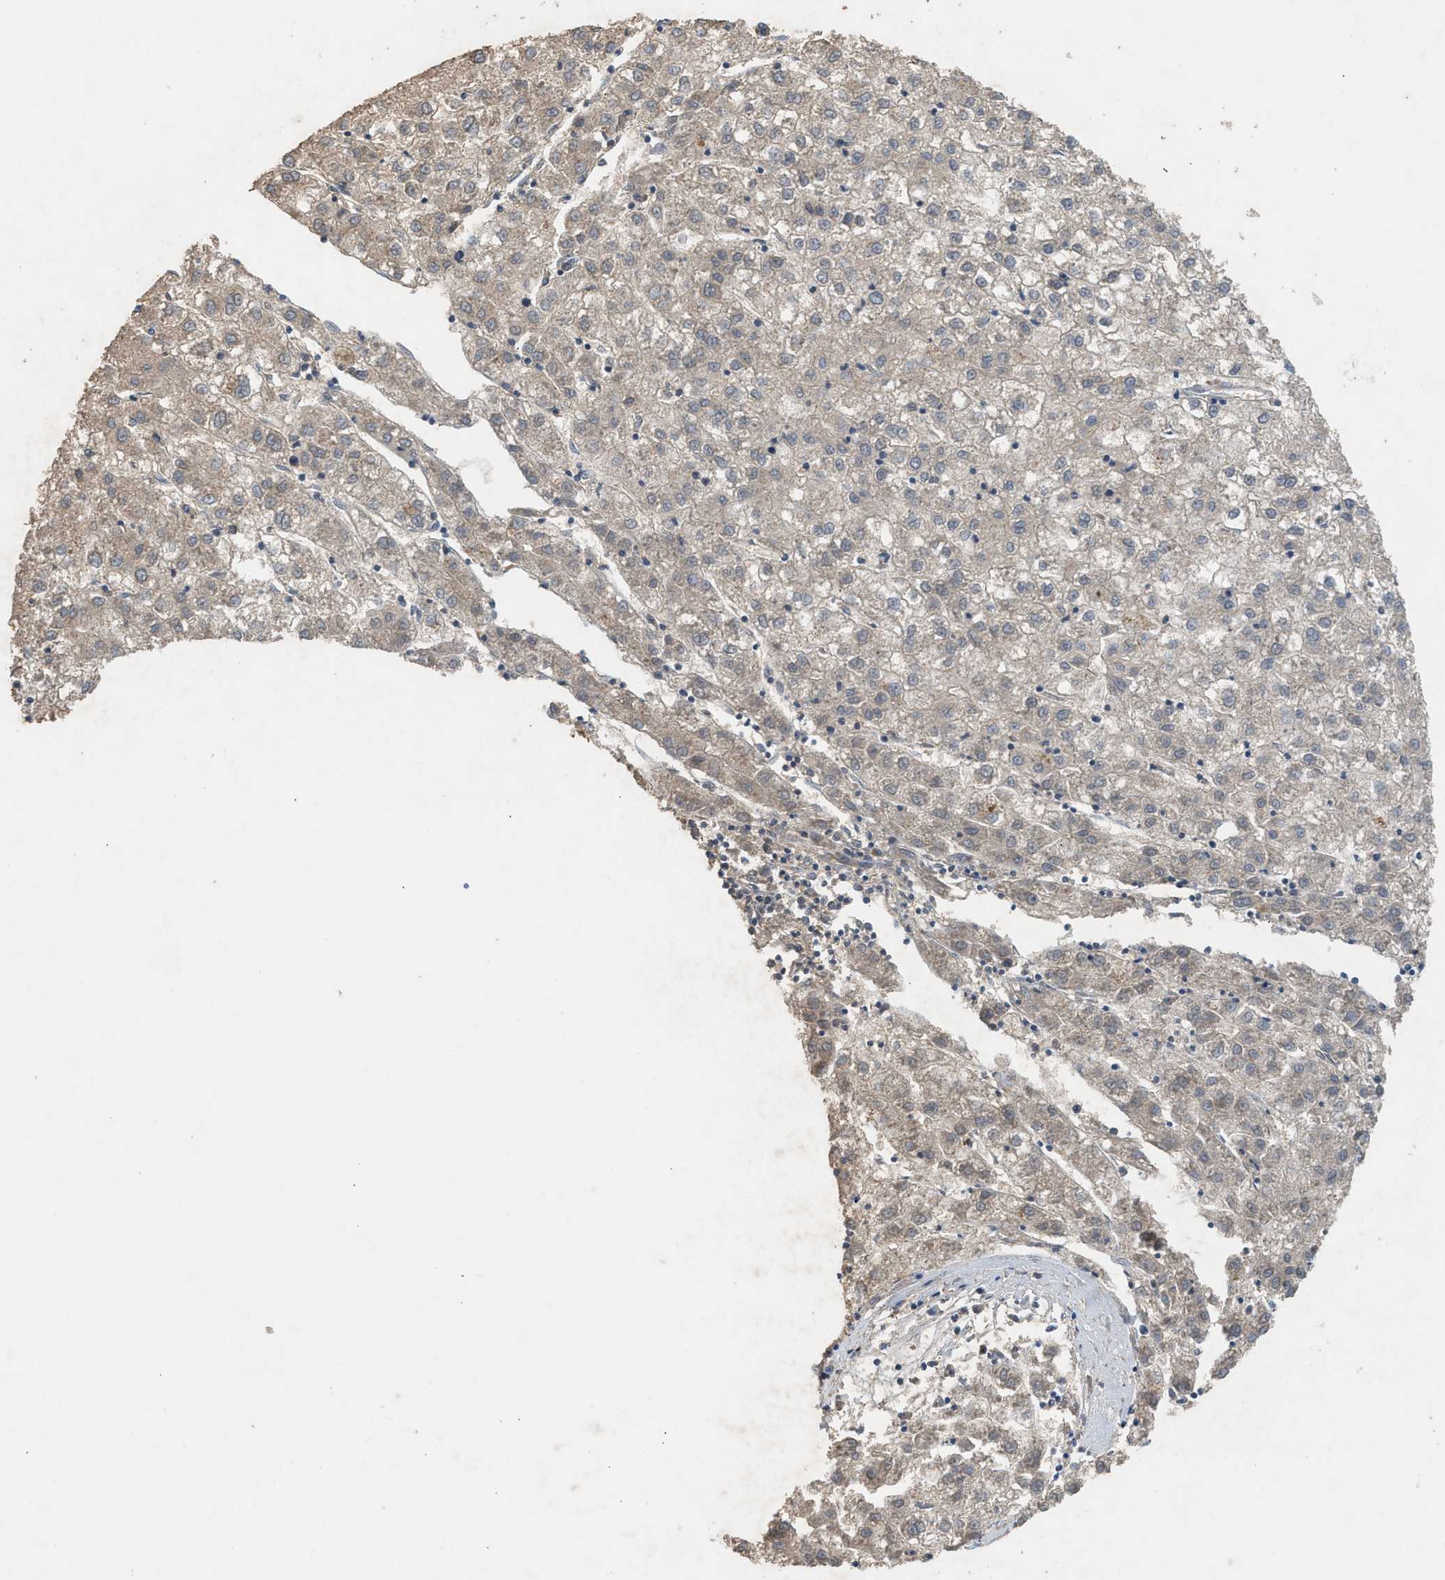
{"staining": {"intensity": "negative", "quantity": "none", "location": "none"}, "tissue": "liver cancer", "cell_type": "Tumor cells", "image_type": "cancer", "snomed": [{"axis": "morphology", "description": "Carcinoma, Hepatocellular, NOS"}, {"axis": "topography", "description": "Liver"}], "caption": "A histopathology image of liver cancer (hepatocellular carcinoma) stained for a protein exhibits no brown staining in tumor cells.", "gene": "OXSR1", "patient": {"sex": "male", "age": 72}}